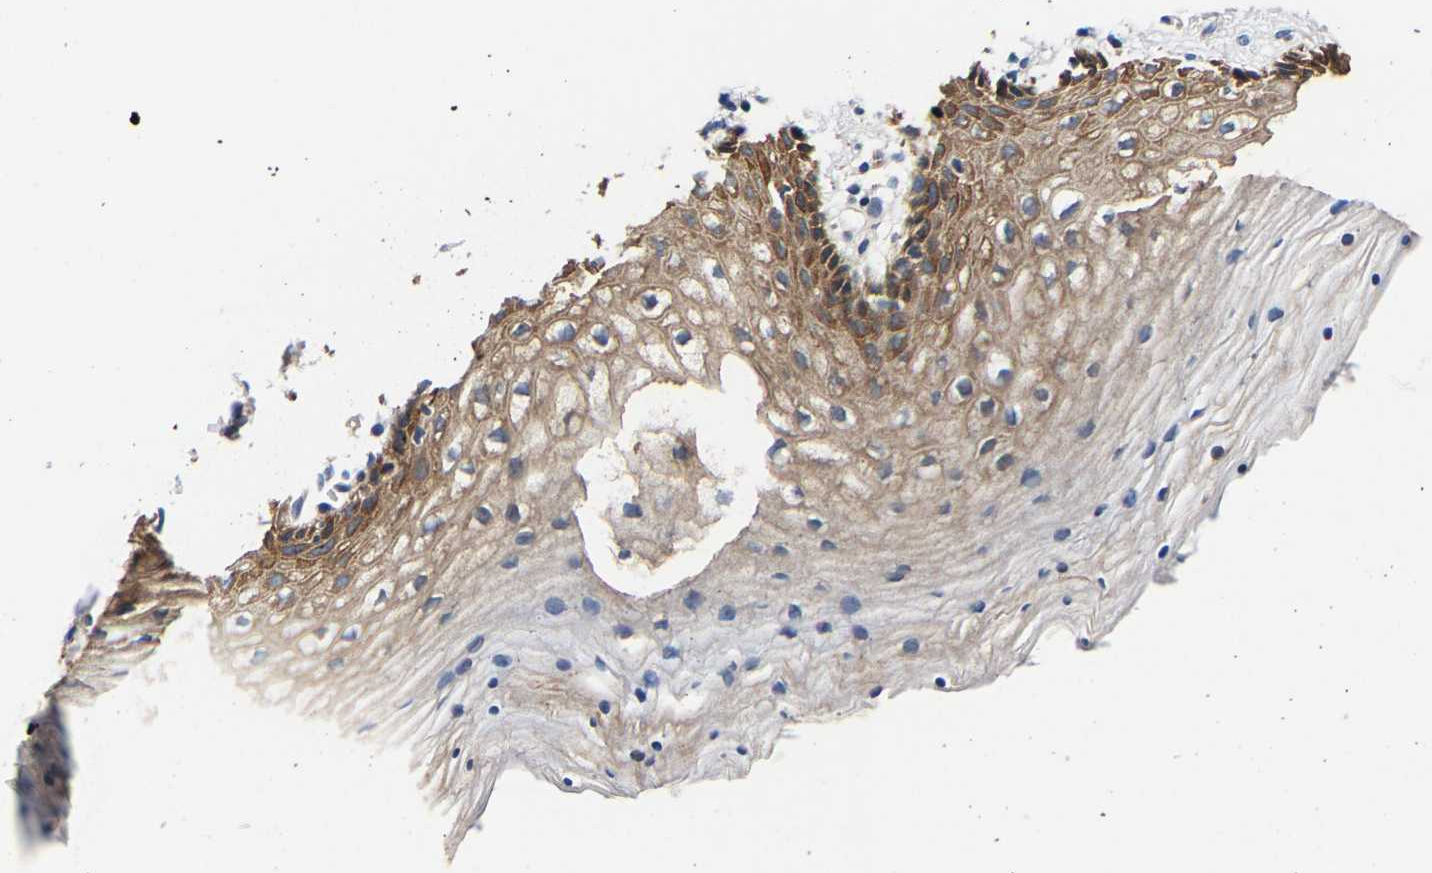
{"staining": {"intensity": "moderate", "quantity": "25%-75%", "location": "cytoplasmic/membranous"}, "tissue": "vagina", "cell_type": "Squamous epithelial cells", "image_type": "normal", "snomed": [{"axis": "morphology", "description": "Normal tissue, NOS"}, {"axis": "topography", "description": "Vagina"}], "caption": "IHC histopathology image of benign human vagina stained for a protein (brown), which displays medium levels of moderate cytoplasmic/membranous staining in approximately 25%-75% of squamous epithelial cells.", "gene": "LRBA", "patient": {"sex": "female", "age": 32}}